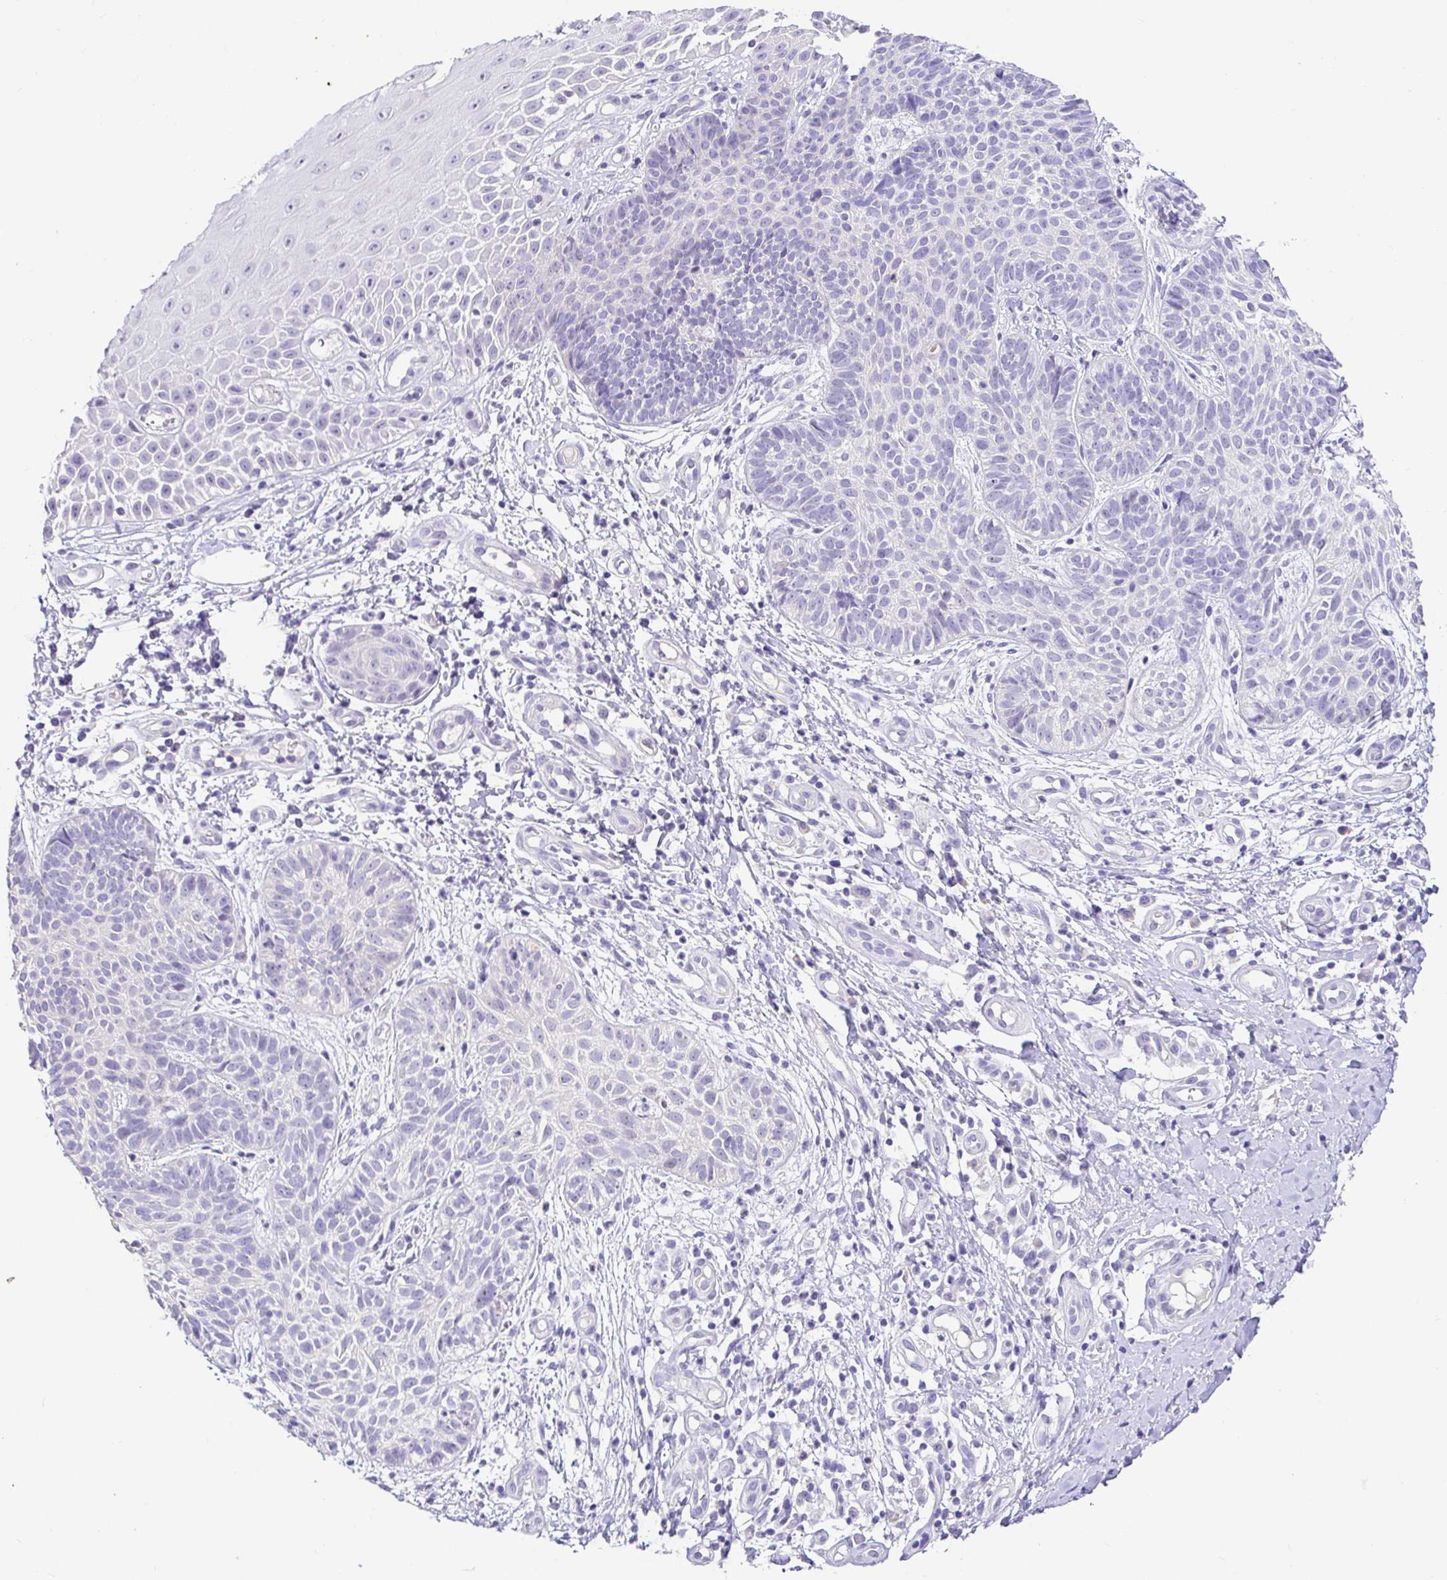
{"staining": {"intensity": "negative", "quantity": "none", "location": "none"}, "tissue": "skin cancer", "cell_type": "Tumor cells", "image_type": "cancer", "snomed": [{"axis": "morphology", "description": "Basal cell carcinoma"}, {"axis": "topography", "description": "Skin"}, {"axis": "topography", "description": "Skin of leg"}], "caption": "Micrograph shows no significant protein expression in tumor cells of skin basal cell carcinoma.", "gene": "CDO1", "patient": {"sex": "female", "age": 87}}